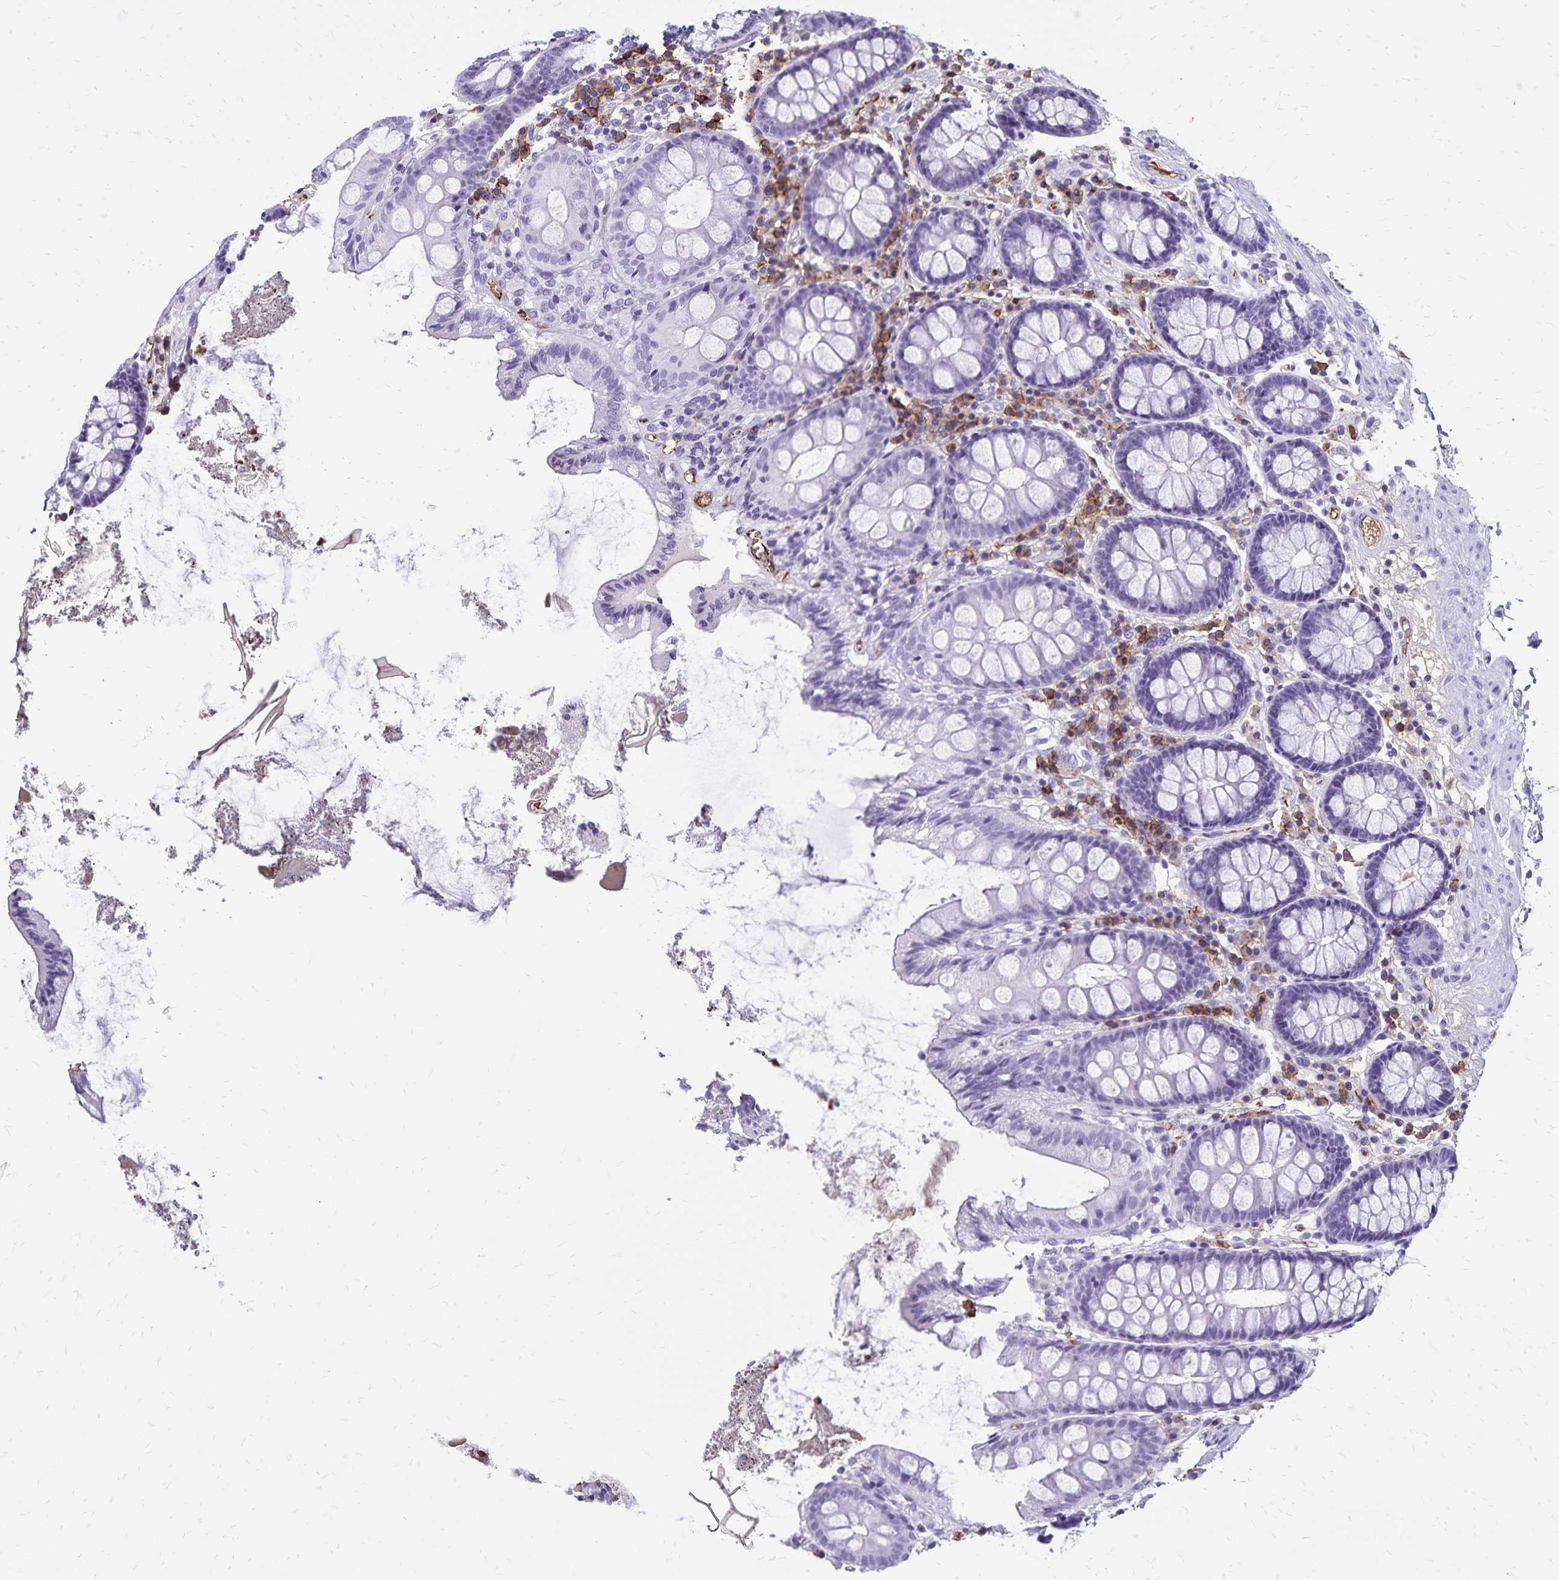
{"staining": {"intensity": "weak", "quantity": "25%-75%", "location": "cytoplasmic/membranous"}, "tissue": "colon", "cell_type": "Endothelial cells", "image_type": "normal", "snomed": [{"axis": "morphology", "description": "Normal tissue, NOS"}, {"axis": "topography", "description": "Colon"}], "caption": "About 25%-75% of endothelial cells in normal colon reveal weak cytoplasmic/membranous protein positivity as visualized by brown immunohistochemical staining.", "gene": "CD27", "patient": {"sex": "male", "age": 84}}